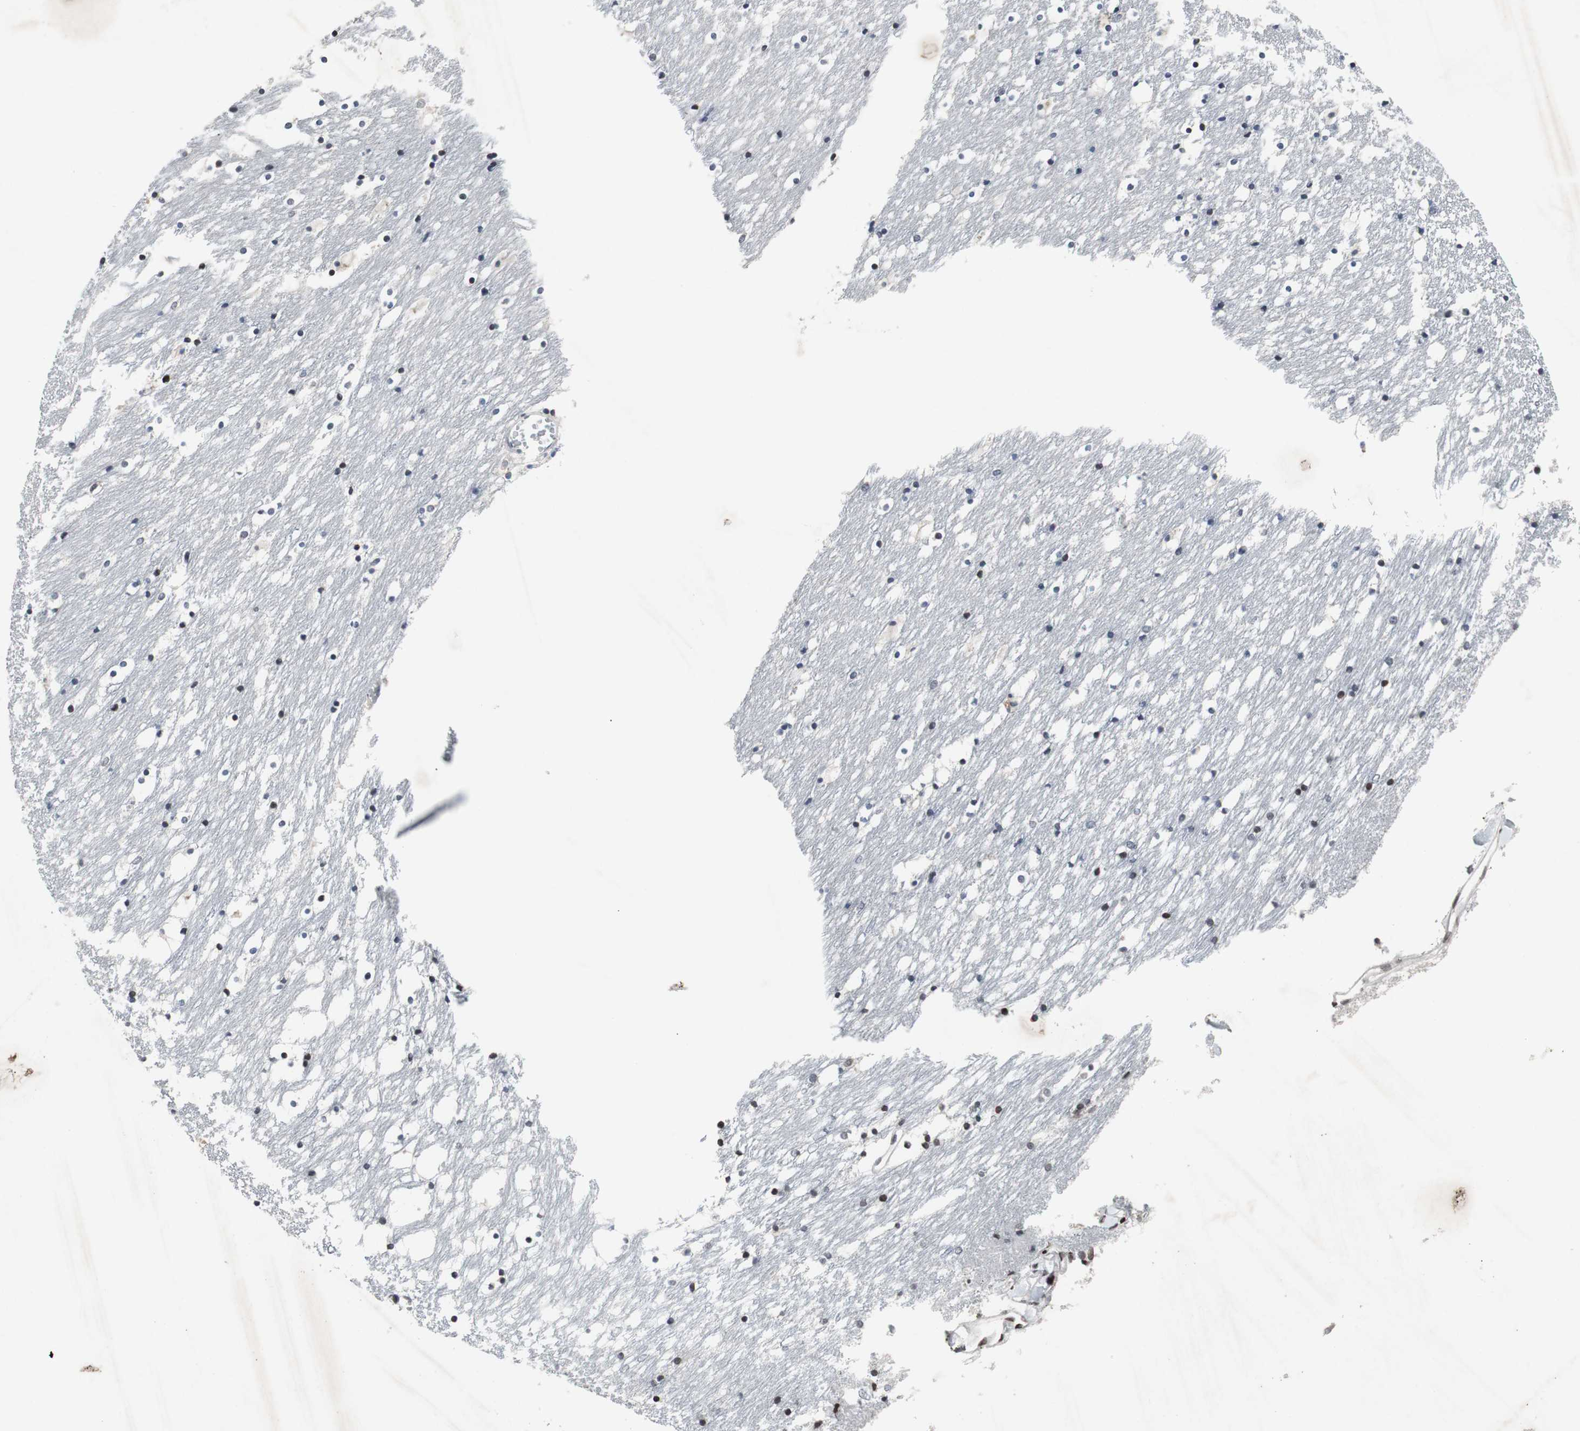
{"staining": {"intensity": "moderate", "quantity": "<25%", "location": "nuclear"}, "tissue": "caudate", "cell_type": "Glial cells", "image_type": "normal", "snomed": [{"axis": "morphology", "description": "Normal tissue, NOS"}, {"axis": "topography", "description": "Lateral ventricle wall"}], "caption": "About <25% of glial cells in normal caudate demonstrate moderate nuclear protein positivity as visualized by brown immunohistochemical staining.", "gene": "MUTYH", "patient": {"sex": "male", "age": 45}}